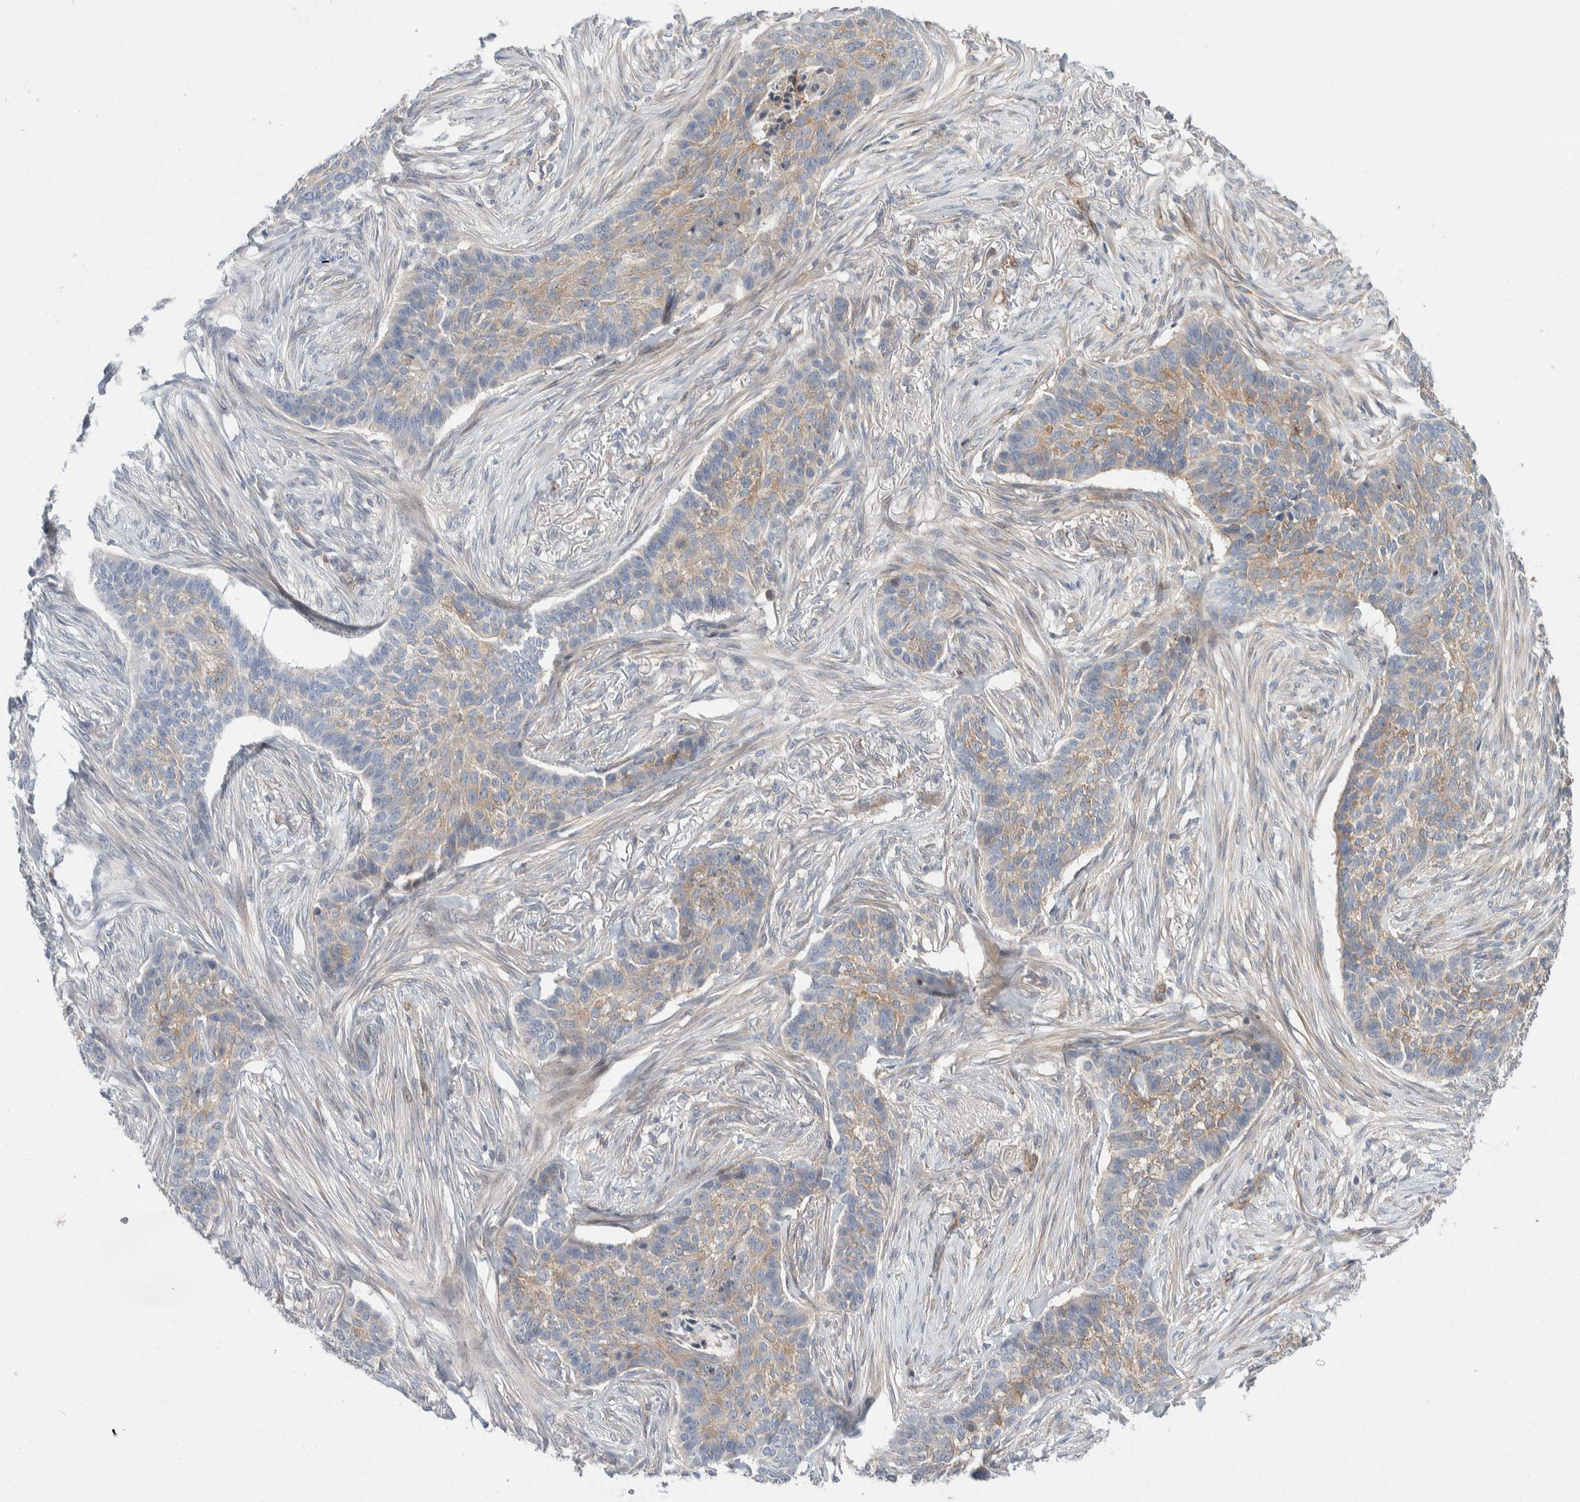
{"staining": {"intensity": "weak", "quantity": "25%-75%", "location": "cytoplasmic/membranous"}, "tissue": "skin cancer", "cell_type": "Tumor cells", "image_type": "cancer", "snomed": [{"axis": "morphology", "description": "Basal cell carcinoma"}, {"axis": "topography", "description": "Skin"}], "caption": "Immunohistochemical staining of human skin cancer (basal cell carcinoma) exhibits low levels of weak cytoplasmic/membranous positivity in approximately 25%-75% of tumor cells.", "gene": "ERC1", "patient": {"sex": "male", "age": 85}}